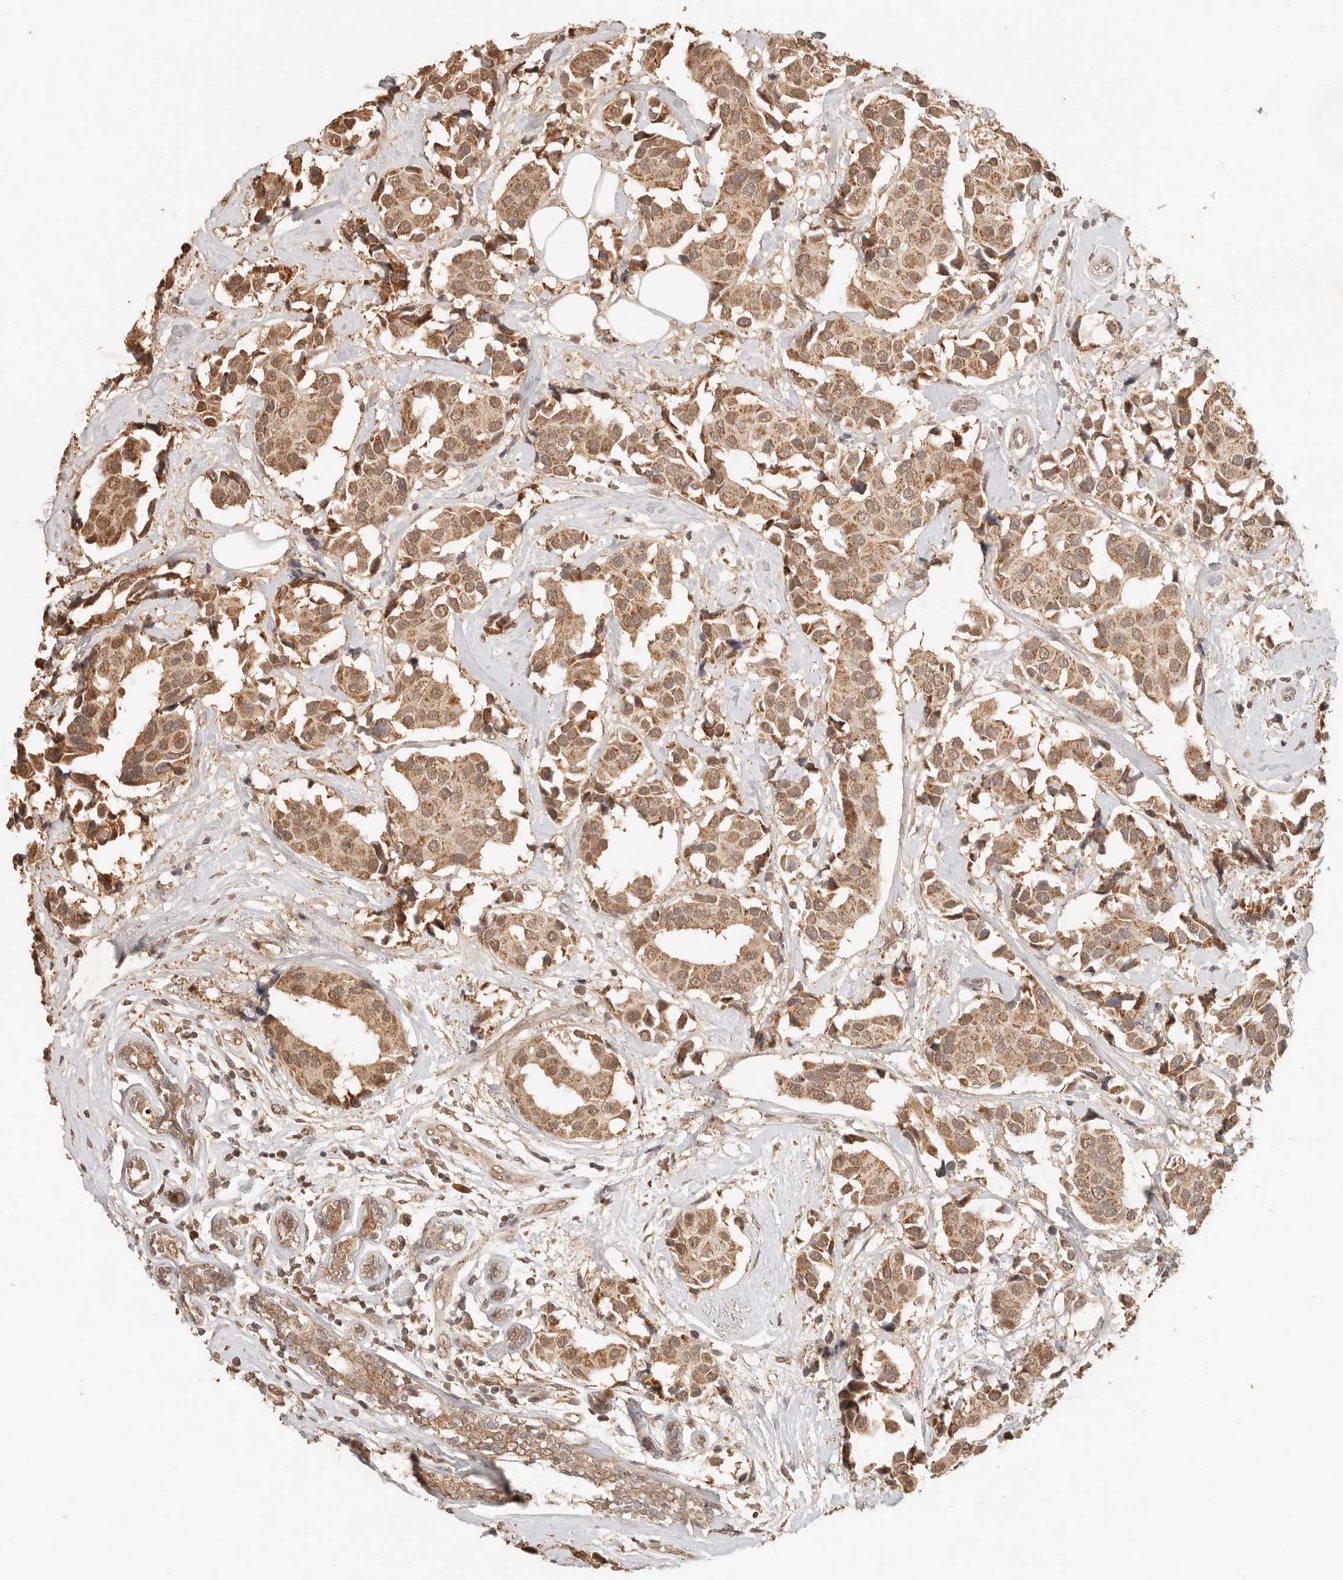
{"staining": {"intensity": "moderate", "quantity": ">75%", "location": "cytoplasmic/membranous"}, "tissue": "breast cancer", "cell_type": "Tumor cells", "image_type": "cancer", "snomed": [{"axis": "morphology", "description": "Normal tissue, NOS"}, {"axis": "morphology", "description": "Duct carcinoma"}, {"axis": "topography", "description": "Breast"}], "caption": "Immunohistochemical staining of human intraductal carcinoma (breast) displays medium levels of moderate cytoplasmic/membranous staining in about >75% of tumor cells.", "gene": "LMO4", "patient": {"sex": "female", "age": 39}}